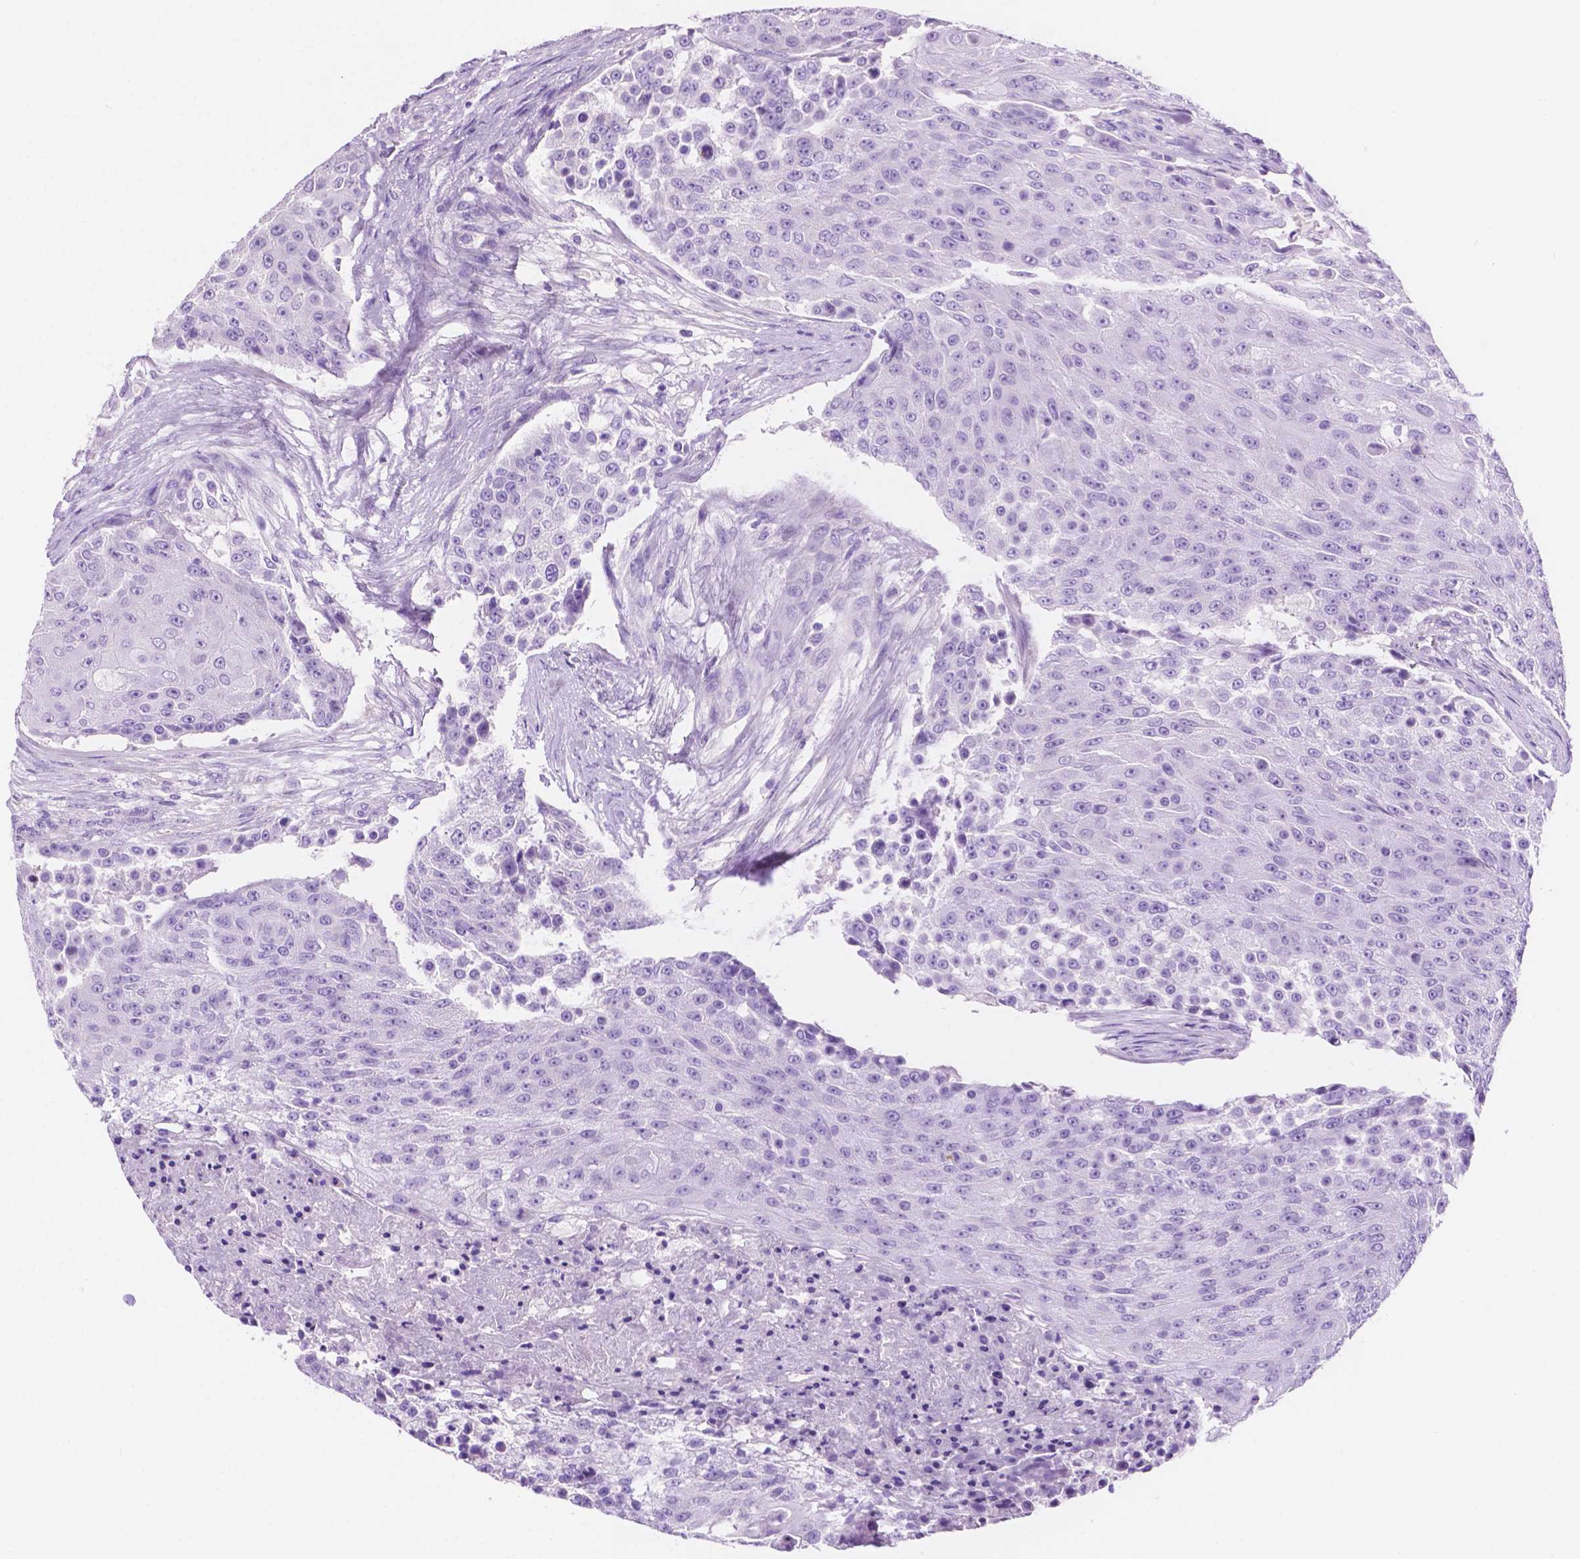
{"staining": {"intensity": "negative", "quantity": "none", "location": "none"}, "tissue": "urothelial cancer", "cell_type": "Tumor cells", "image_type": "cancer", "snomed": [{"axis": "morphology", "description": "Urothelial carcinoma, High grade"}, {"axis": "topography", "description": "Urinary bladder"}], "caption": "A photomicrograph of human urothelial cancer is negative for staining in tumor cells. Nuclei are stained in blue.", "gene": "IGFN1", "patient": {"sex": "female", "age": 63}}